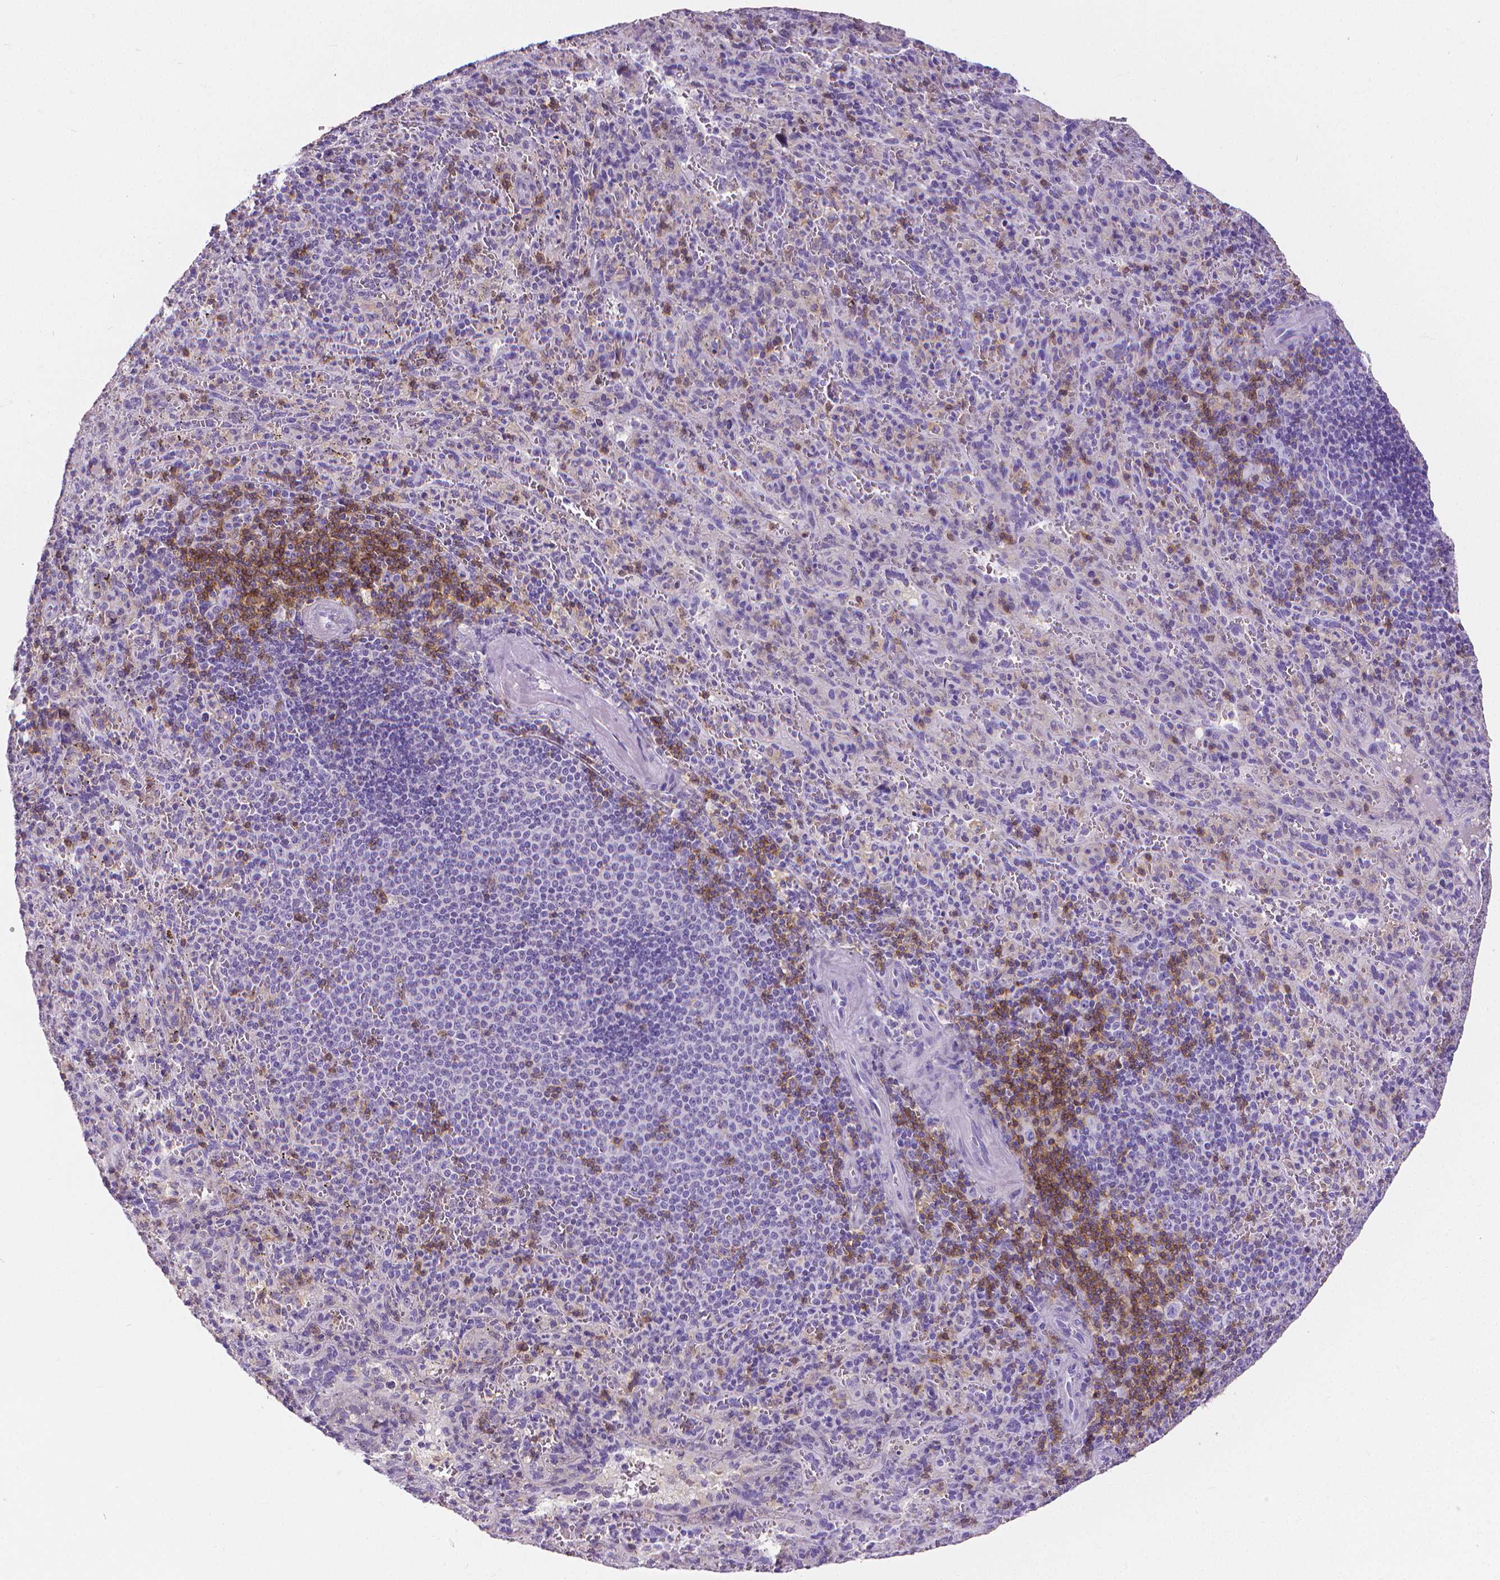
{"staining": {"intensity": "strong", "quantity": "<25%", "location": "cytoplasmic/membranous"}, "tissue": "spleen", "cell_type": "Cells in red pulp", "image_type": "normal", "snomed": [{"axis": "morphology", "description": "Normal tissue, NOS"}, {"axis": "topography", "description": "Spleen"}], "caption": "Immunohistochemical staining of normal human spleen shows strong cytoplasmic/membranous protein expression in approximately <25% of cells in red pulp.", "gene": "CD4", "patient": {"sex": "male", "age": 57}}